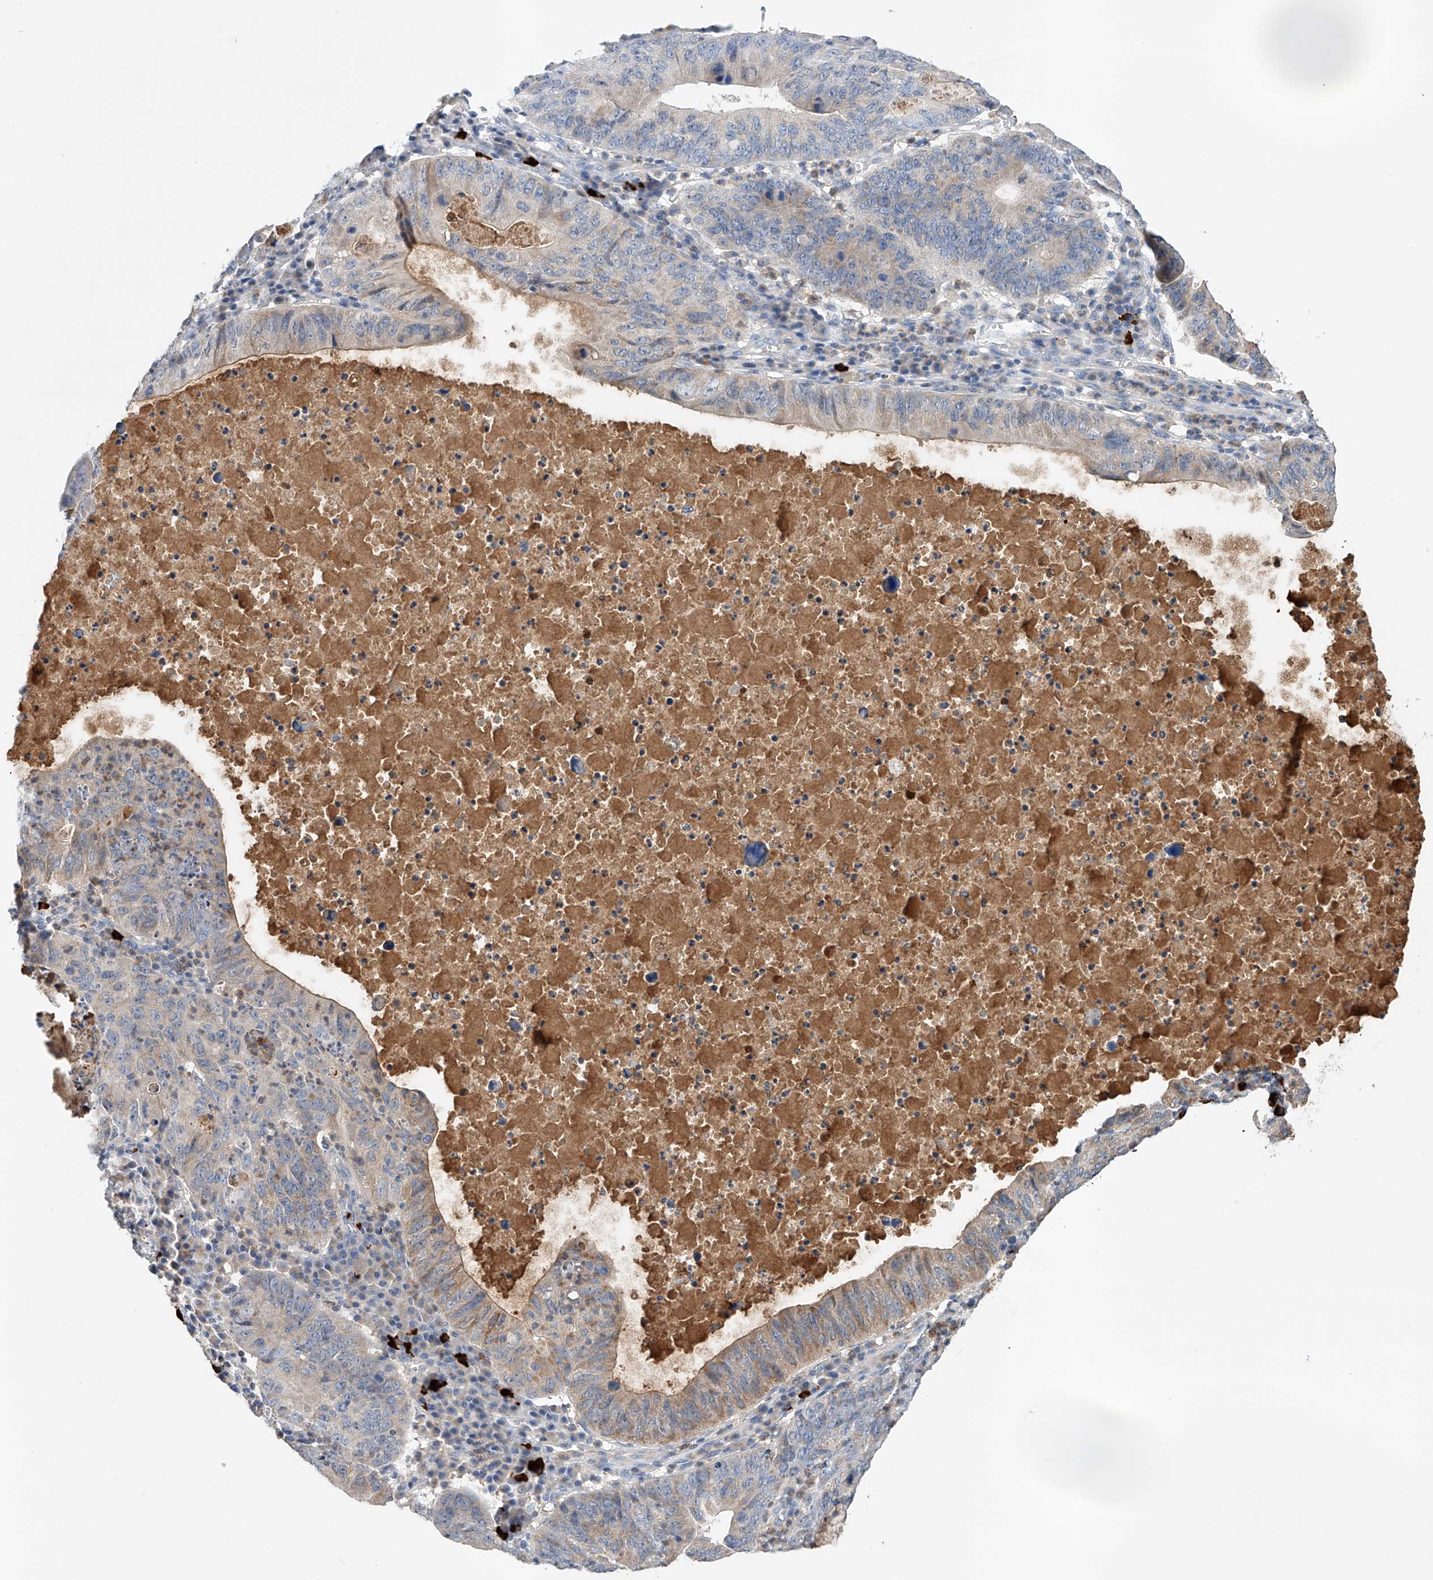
{"staining": {"intensity": "weak", "quantity": "25%-75%", "location": "cytoplasmic/membranous"}, "tissue": "stomach cancer", "cell_type": "Tumor cells", "image_type": "cancer", "snomed": [{"axis": "morphology", "description": "Adenocarcinoma, NOS"}, {"axis": "topography", "description": "Stomach"}], "caption": "Immunohistochemistry image of neoplastic tissue: human stomach cancer (adenocarcinoma) stained using immunohistochemistry (IHC) exhibits low levels of weak protein expression localized specifically in the cytoplasmic/membranous of tumor cells, appearing as a cytoplasmic/membranous brown color.", "gene": "GPC4", "patient": {"sex": "male", "age": 59}}